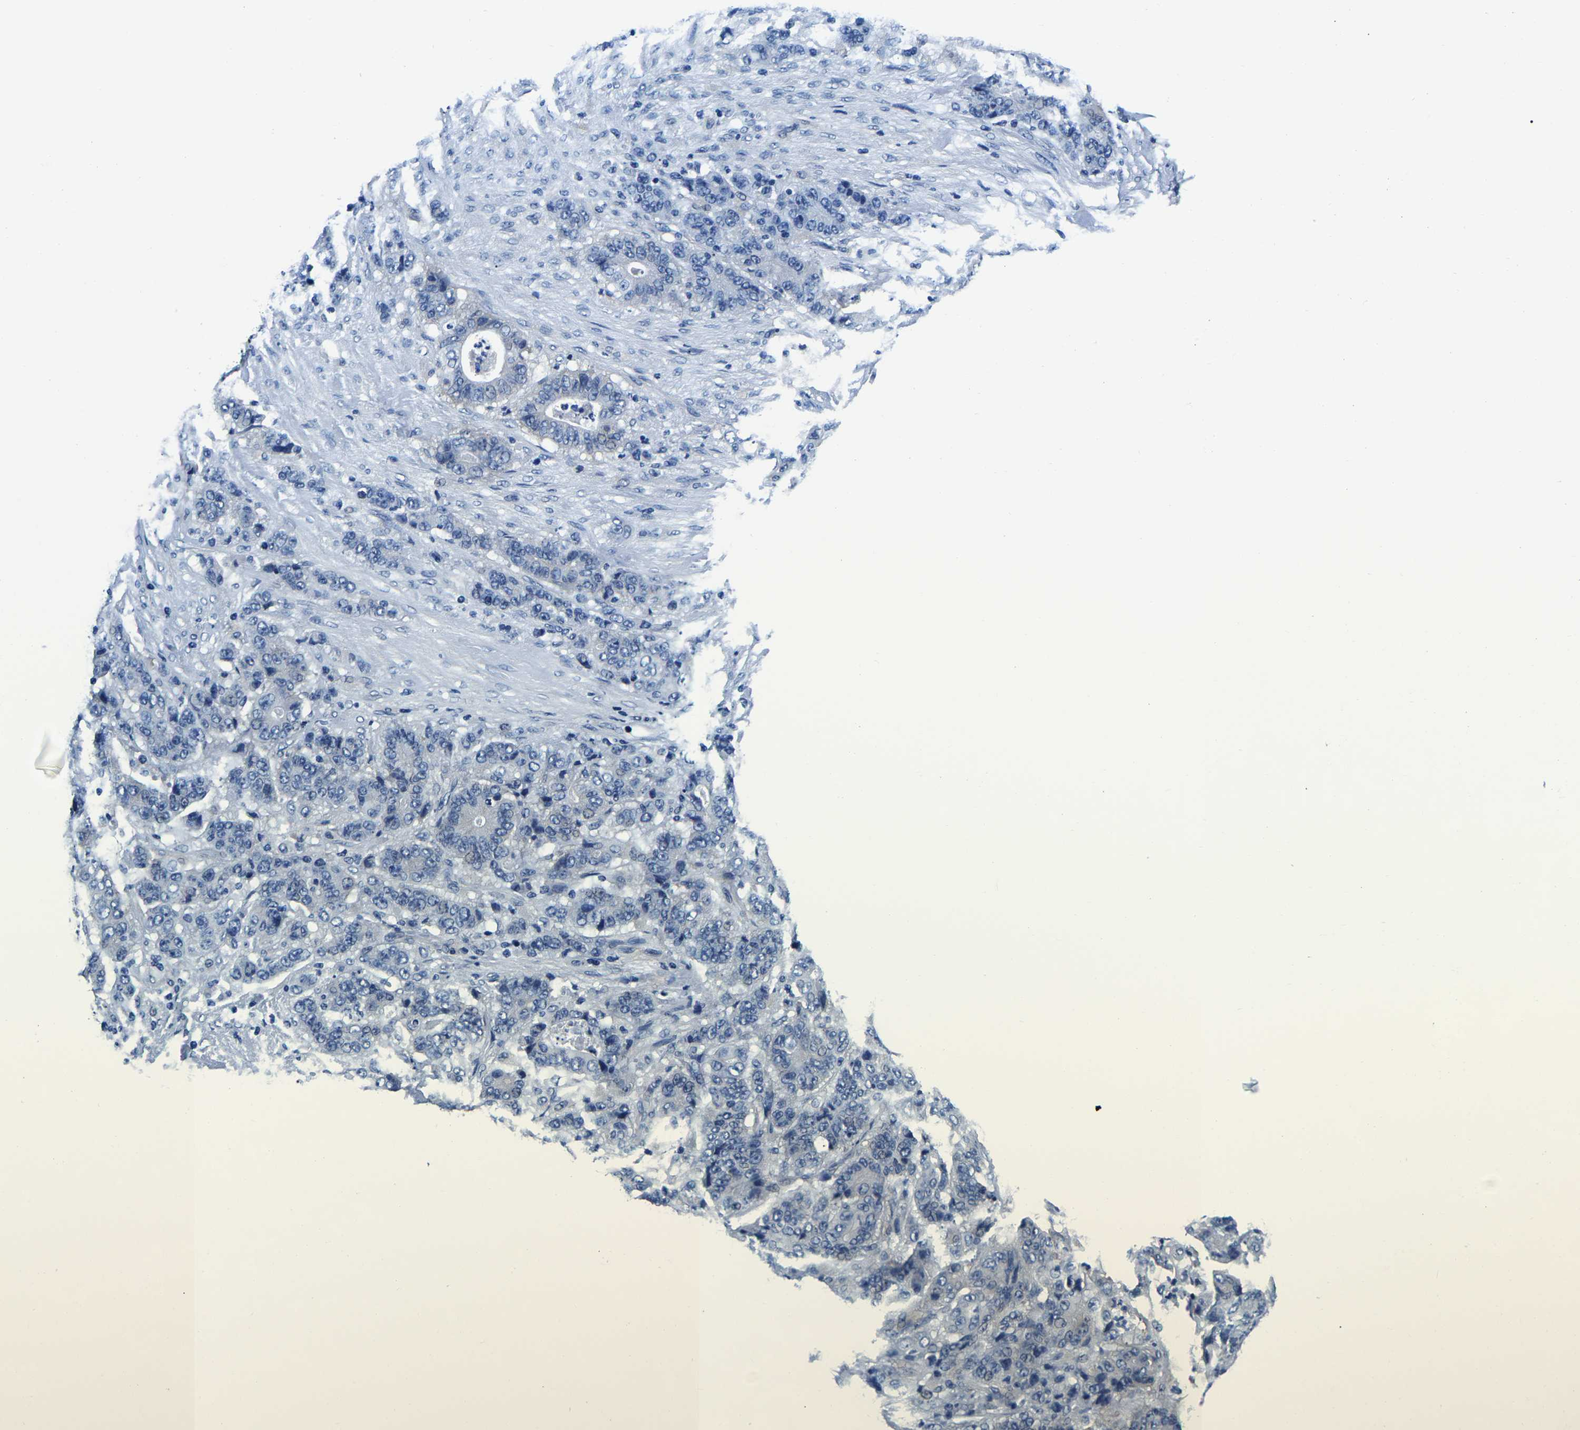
{"staining": {"intensity": "negative", "quantity": "none", "location": "none"}, "tissue": "stomach cancer", "cell_type": "Tumor cells", "image_type": "cancer", "snomed": [{"axis": "morphology", "description": "Adenocarcinoma, NOS"}, {"axis": "topography", "description": "Stomach"}], "caption": "Tumor cells are negative for brown protein staining in stomach cancer.", "gene": "ACO1", "patient": {"sex": "female", "age": 73}}